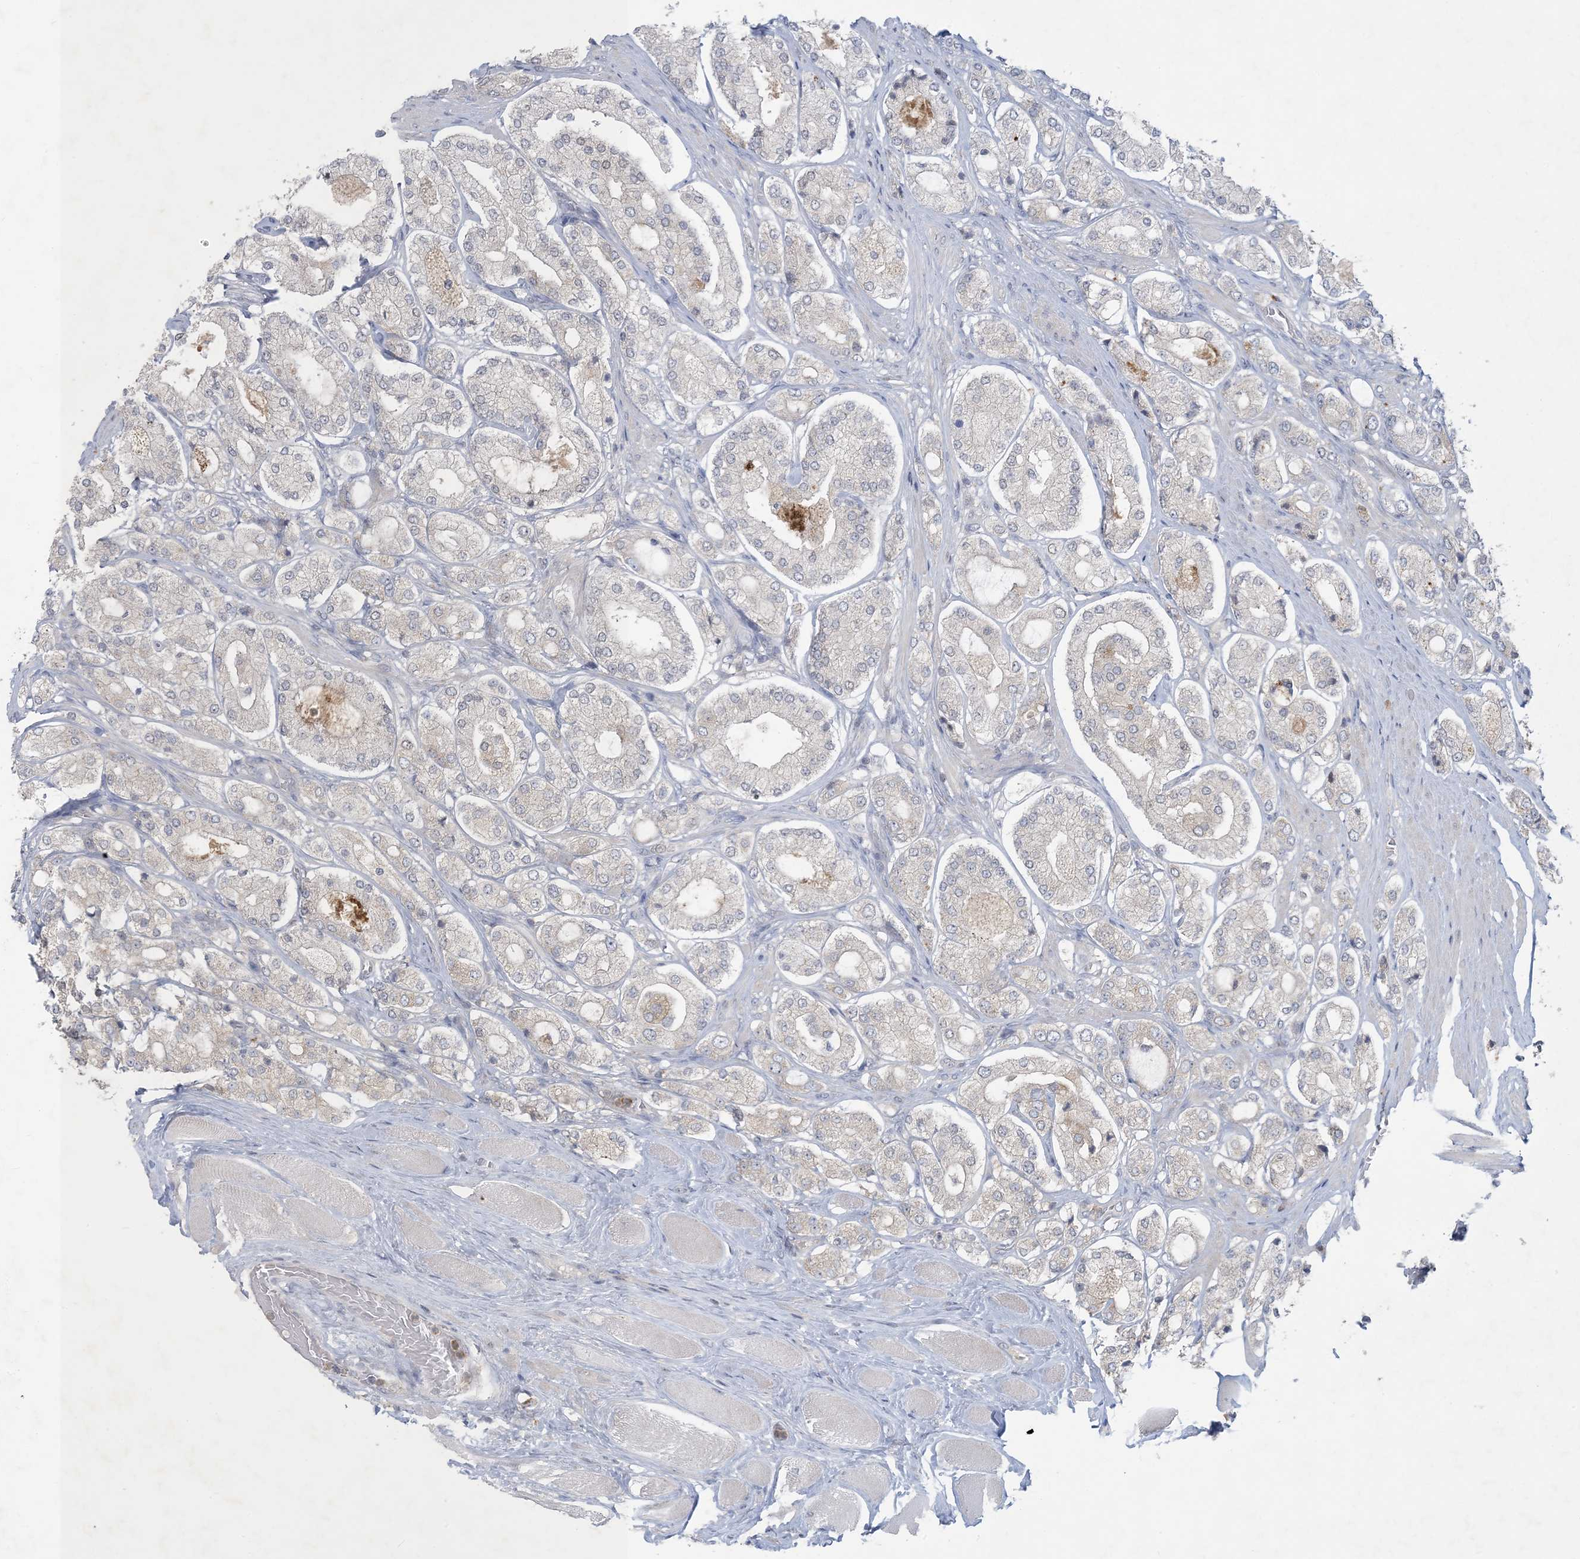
{"staining": {"intensity": "weak", "quantity": "25%-75%", "location": "cytoplasmic/membranous"}, "tissue": "prostate cancer", "cell_type": "Tumor cells", "image_type": "cancer", "snomed": [{"axis": "morphology", "description": "Adenocarcinoma, High grade"}, {"axis": "topography", "description": "Prostate"}], "caption": "Immunohistochemistry image of prostate cancer (adenocarcinoma (high-grade)) stained for a protein (brown), which displays low levels of weak cytoplasmic/membranous positivity in about 25%-75% of tumor cells.", "gene": "KIF3A", "patient": {"sex": "male", "age": 65}}